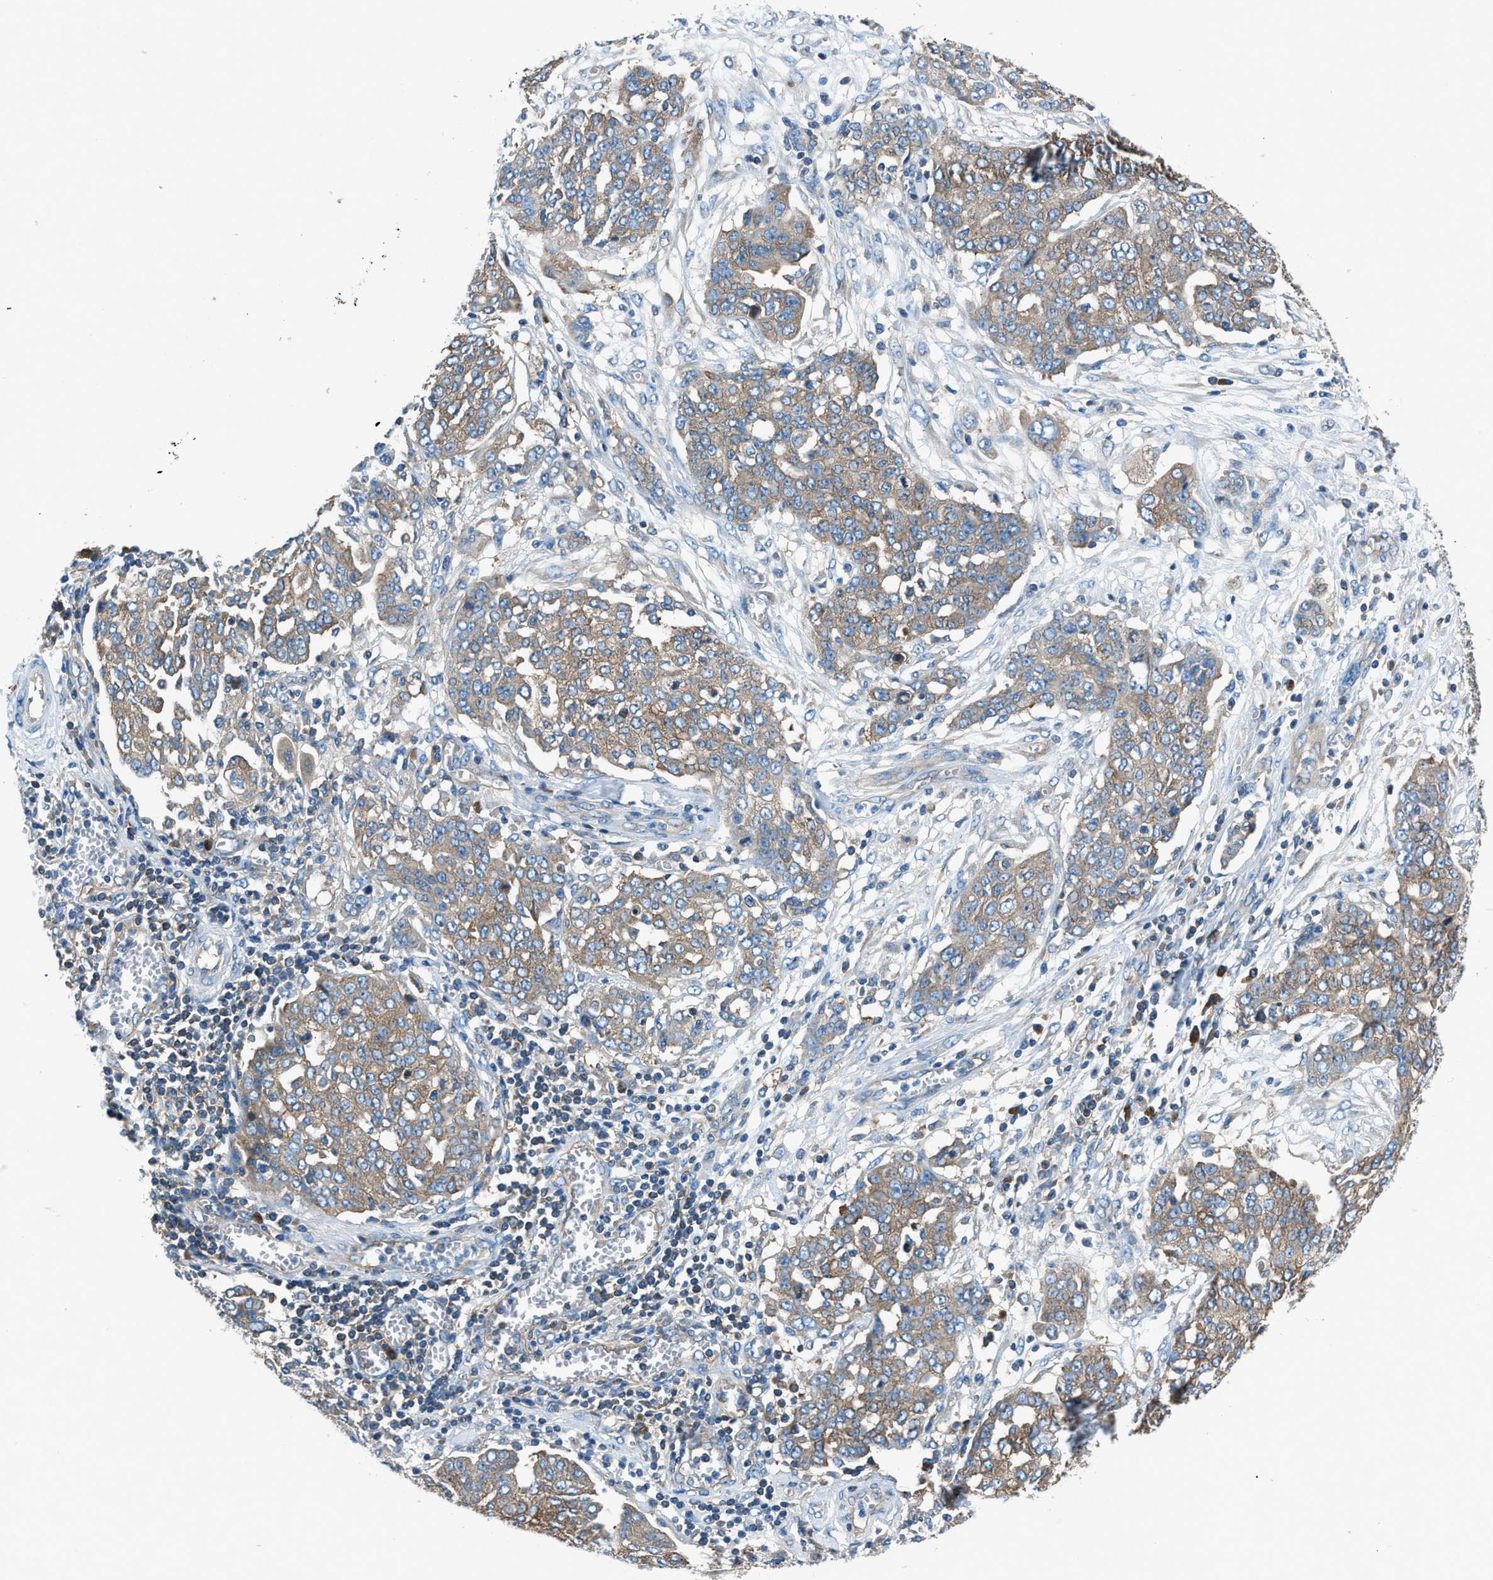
{"staining": {"intensity": "moderate", "quantity": ">75%", "location": "cytoplasmic/membranous"}, "tissue": "ovarian cancer", "cell_type": "Tumor cells", "image_type": "cancer", "snomed": [{"axis": "morphology", "description": "Cystadenocarcinoma, serous, NOS"}, {"axis": "topography", "description": "Soft tissue"}, {"axis": "topography", "description": "Ovary"}], "caption": "Brown immunohistochemical staining in human ovarian cancer (serous cystadenocarcinoma) exhibits moderate cytoplasmic/membranous staining in about >75% of tumor cells.", "gene": "SARS1", "patient": {"sex": "female", "age": 57}}